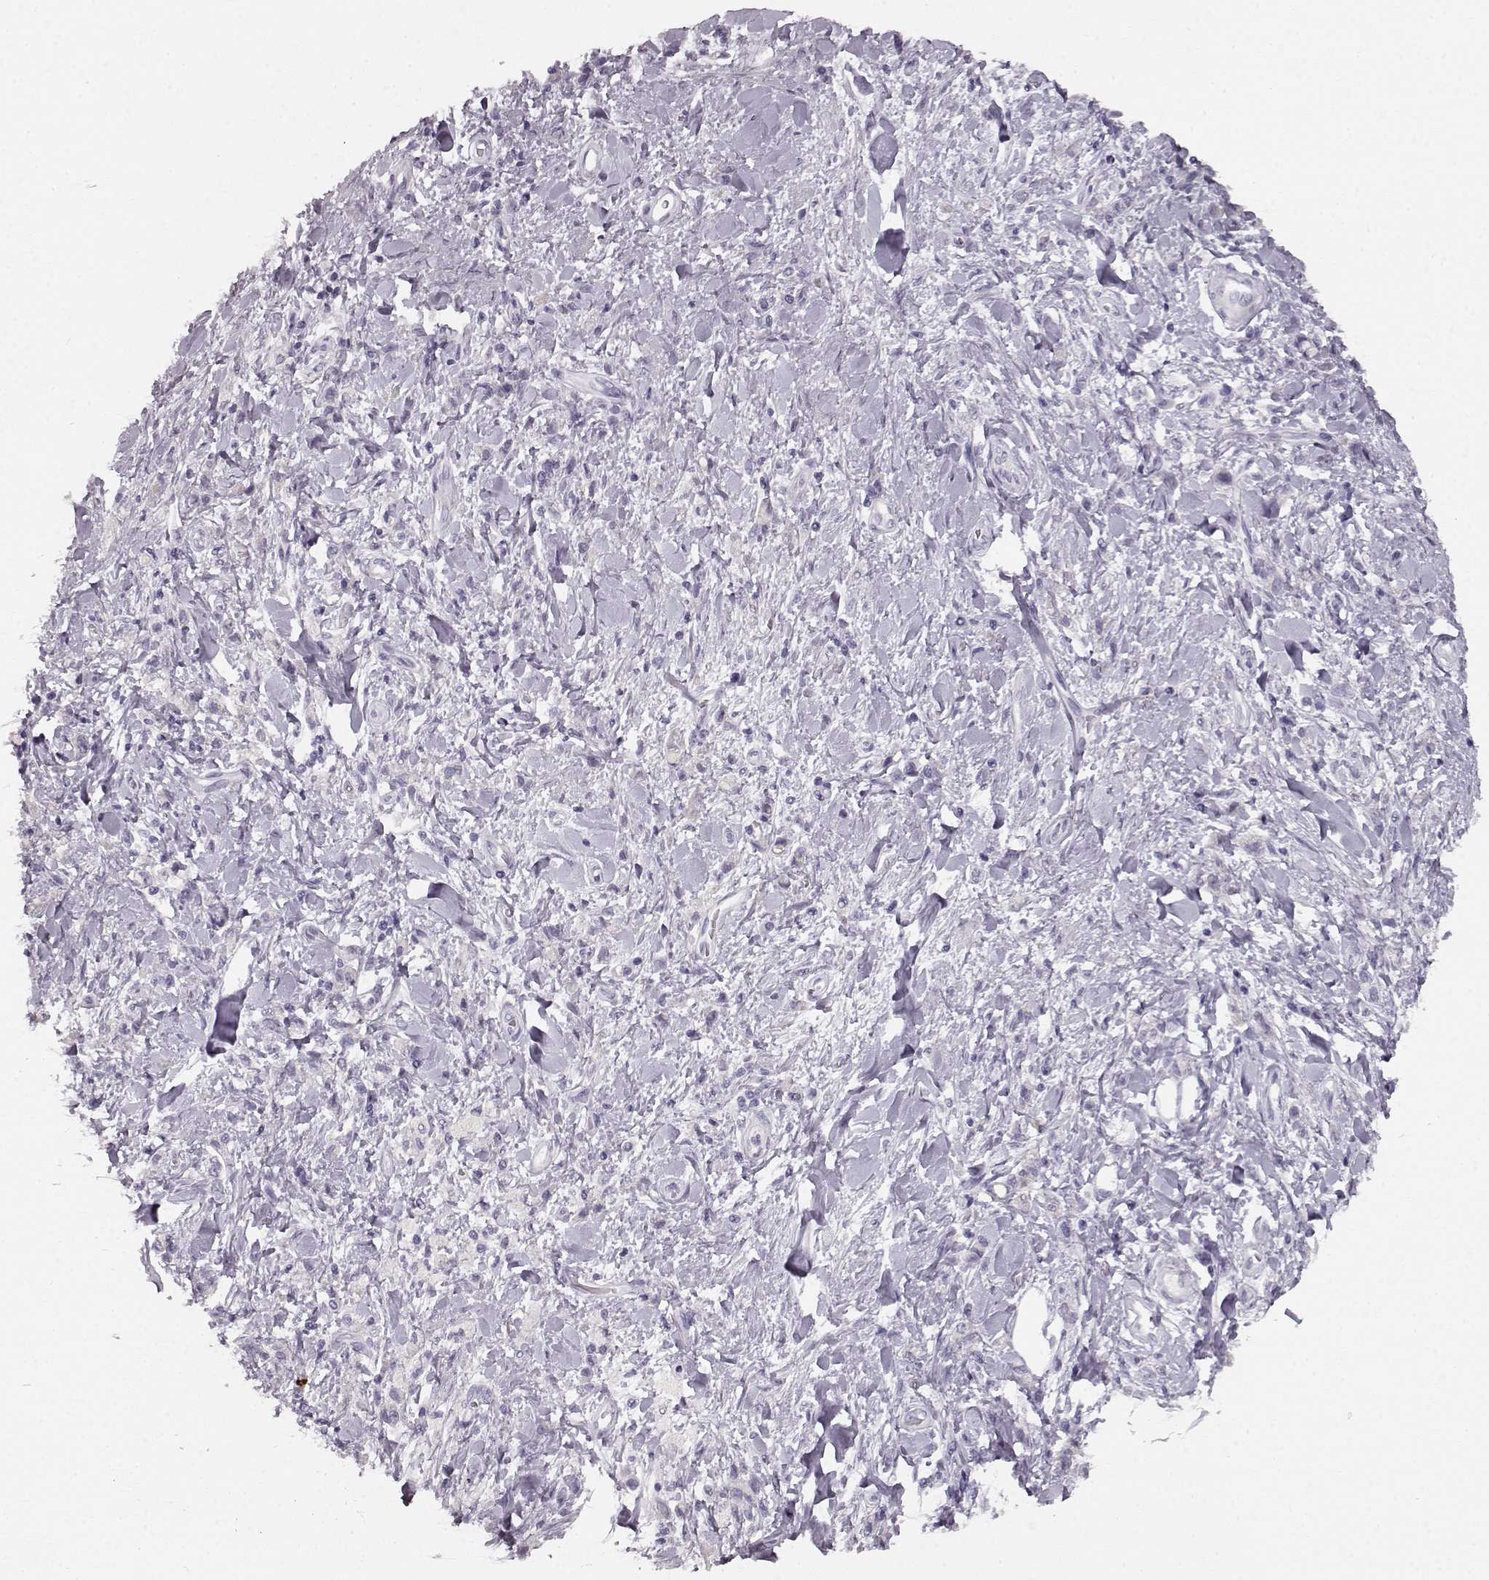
{"staining": {"intensity": "negative", "quantity": "none", "location": "none"}, "tissue": "stomach cancer", "cell_type": "Tumor cells", "image_type": "cancer", "snomed": [{"axis": "morphology", "description": "Adenocarcinoma, NOS"}, {"axis": "topography", "description": "Stomach"}], "caption": "DAB immunohistochemical staining of human stomach cancer (adenocarcinoma) demonstrates no significant staining in tumor cells.", "gene": "KIAA0319", "patient": {"sex": "male", "age": 77}}